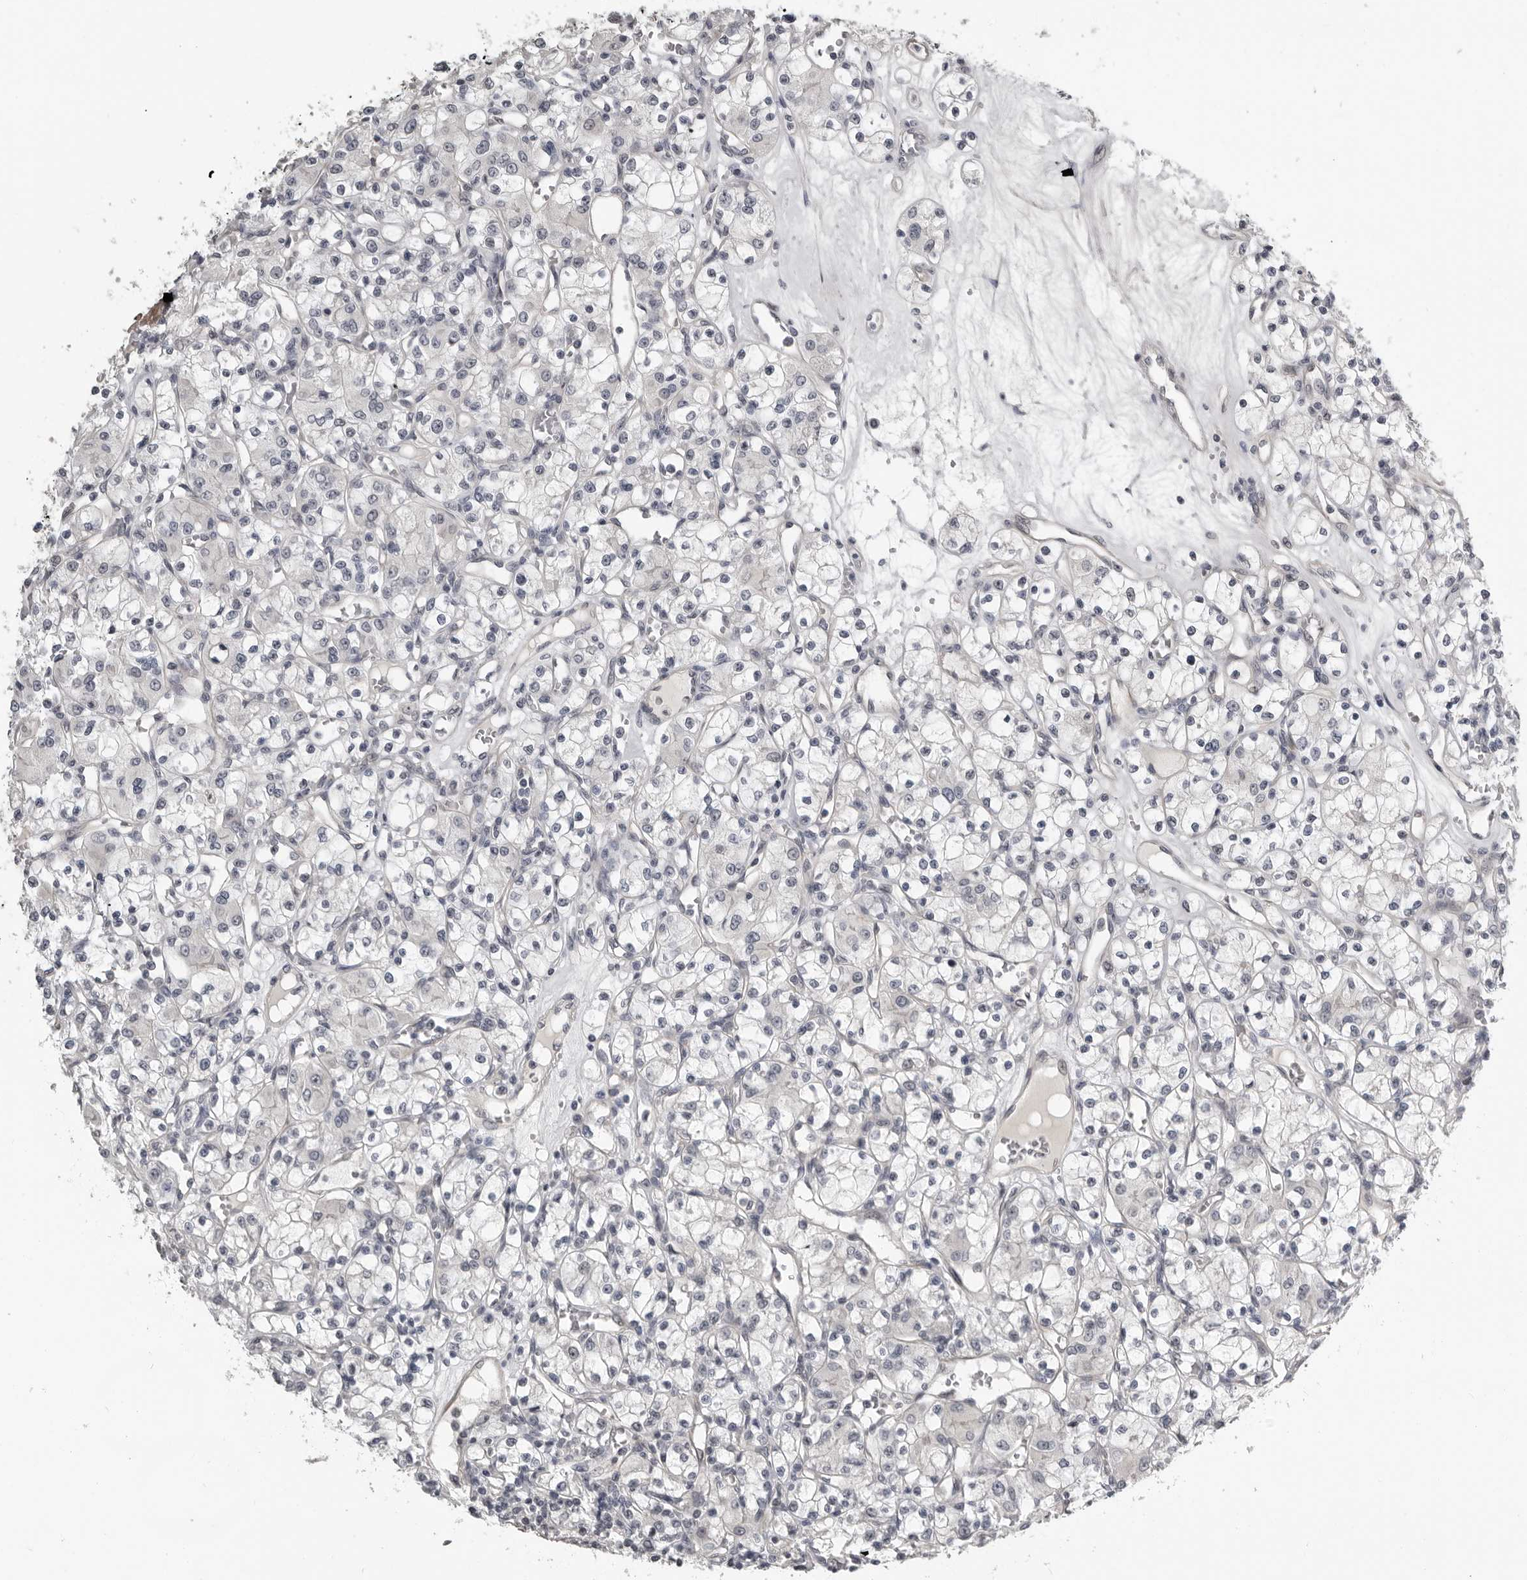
{"staining": {"intensity": "negative", "quantity": "none", "location": "none"}, "tissue": "renal cancer", "cell_type": "Tumor cells", "image_type": "cancer", "snomed": [{"axis": "morphology", "description": "Adenocarcinoma, NOS"}, {"axis": "topography", "description": "Kidney"}], "caption": "Tumor cells show no significant protein staining in renal cancer.", "gene": "PRRX2", "patient": {"sex": "female", "age": 59}}